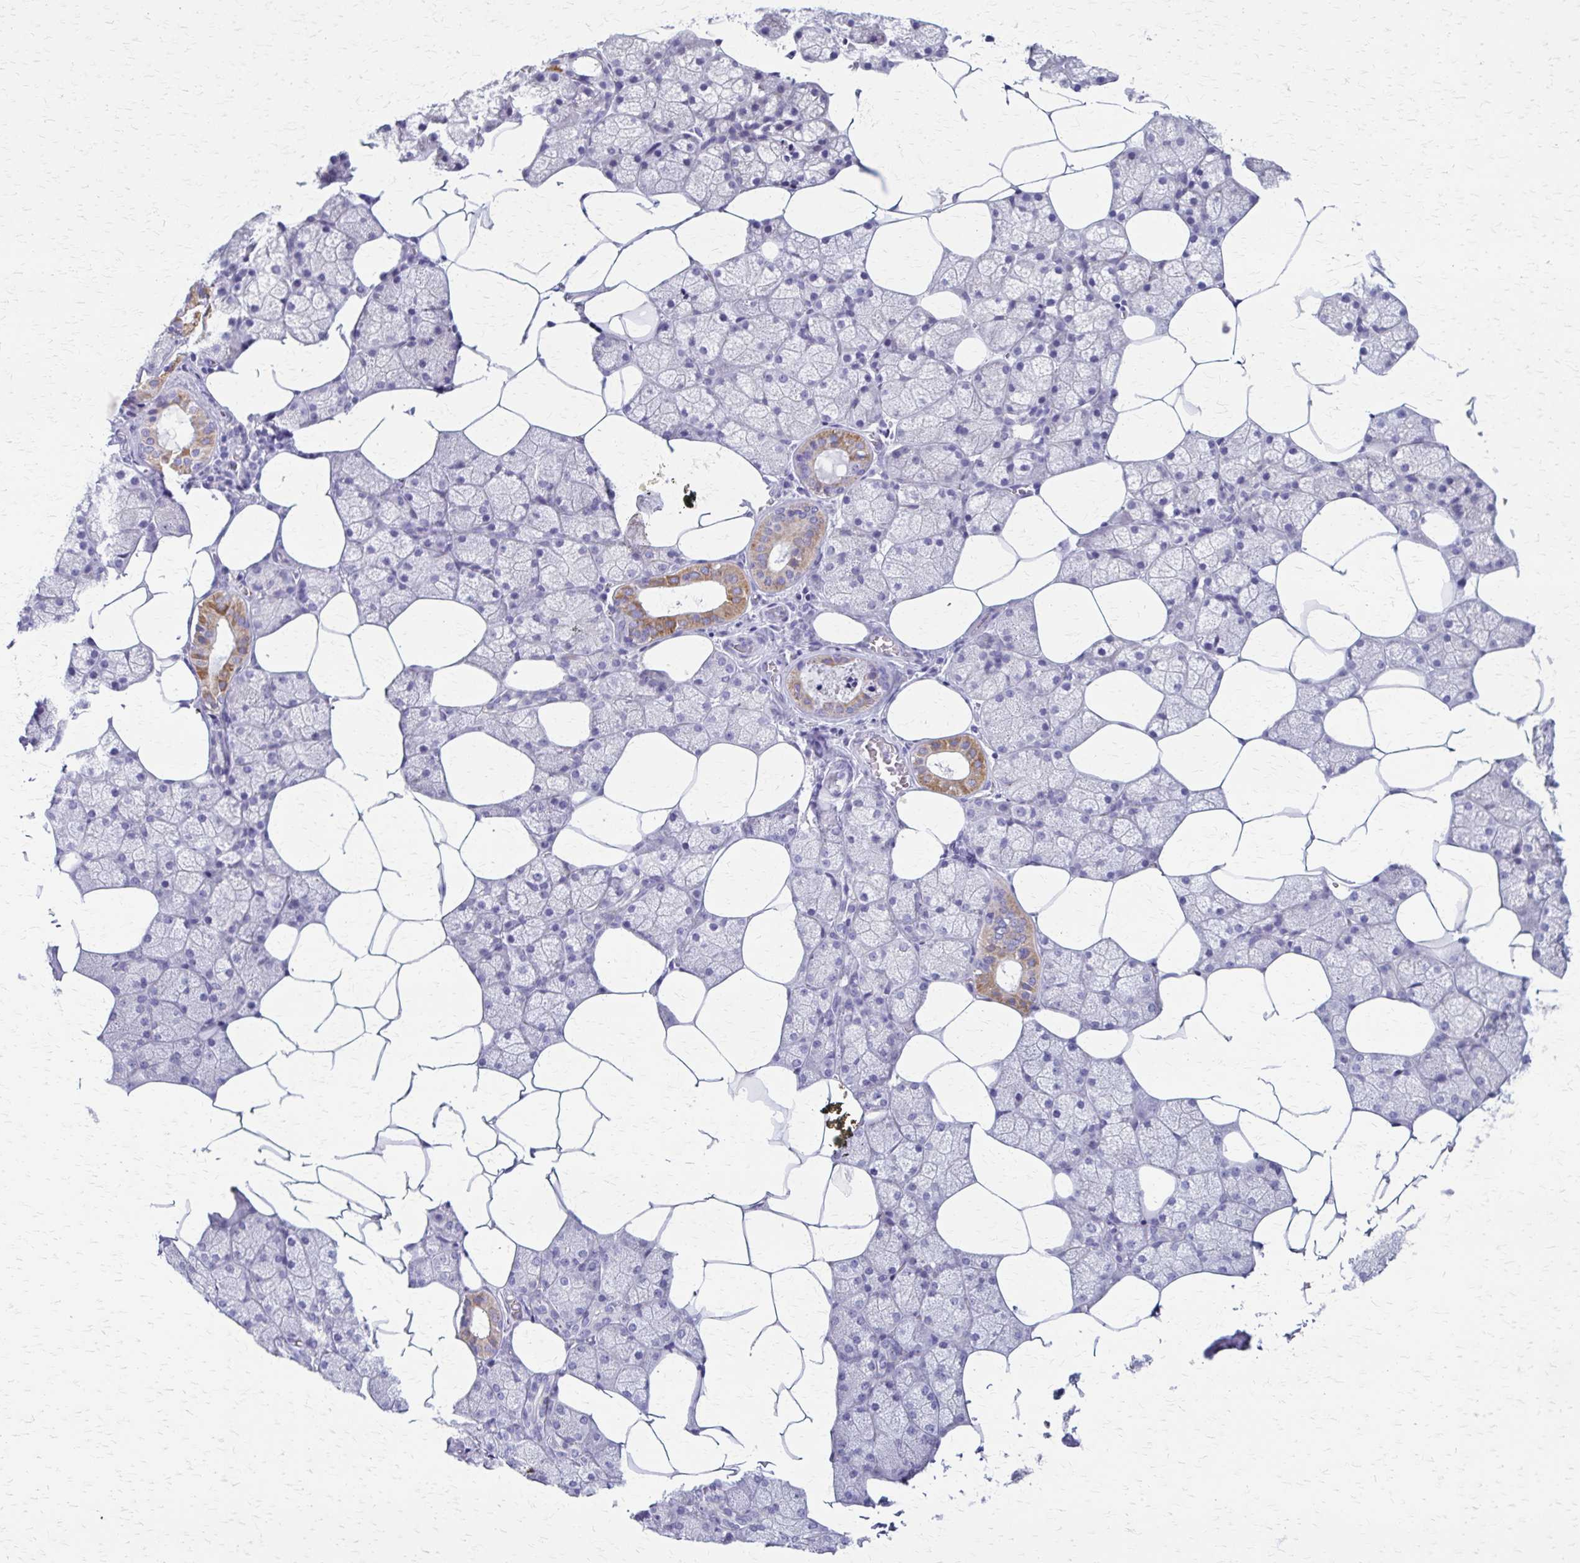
{"staining": {"intensity": "moderate", "quantity": "<25%", "location": "cytoplasmic/membranous"}, "tissue": "salivary gland", "cell_type": "Glandular cells", "image_type": "normal", "snomed": [{"axis": "morphology", "description": "Normal tissue, NOS"}, {"axis": "topography", "description": "Salivary gland"}], "caption": "Salivary gland stained with a brown dye shows moderate cytoplasmic/membranous positive positivity in approximately <25% of glandular cells.", "gene": "ZSCAN5B", "patient": {"sex": "female", "age": 43}}